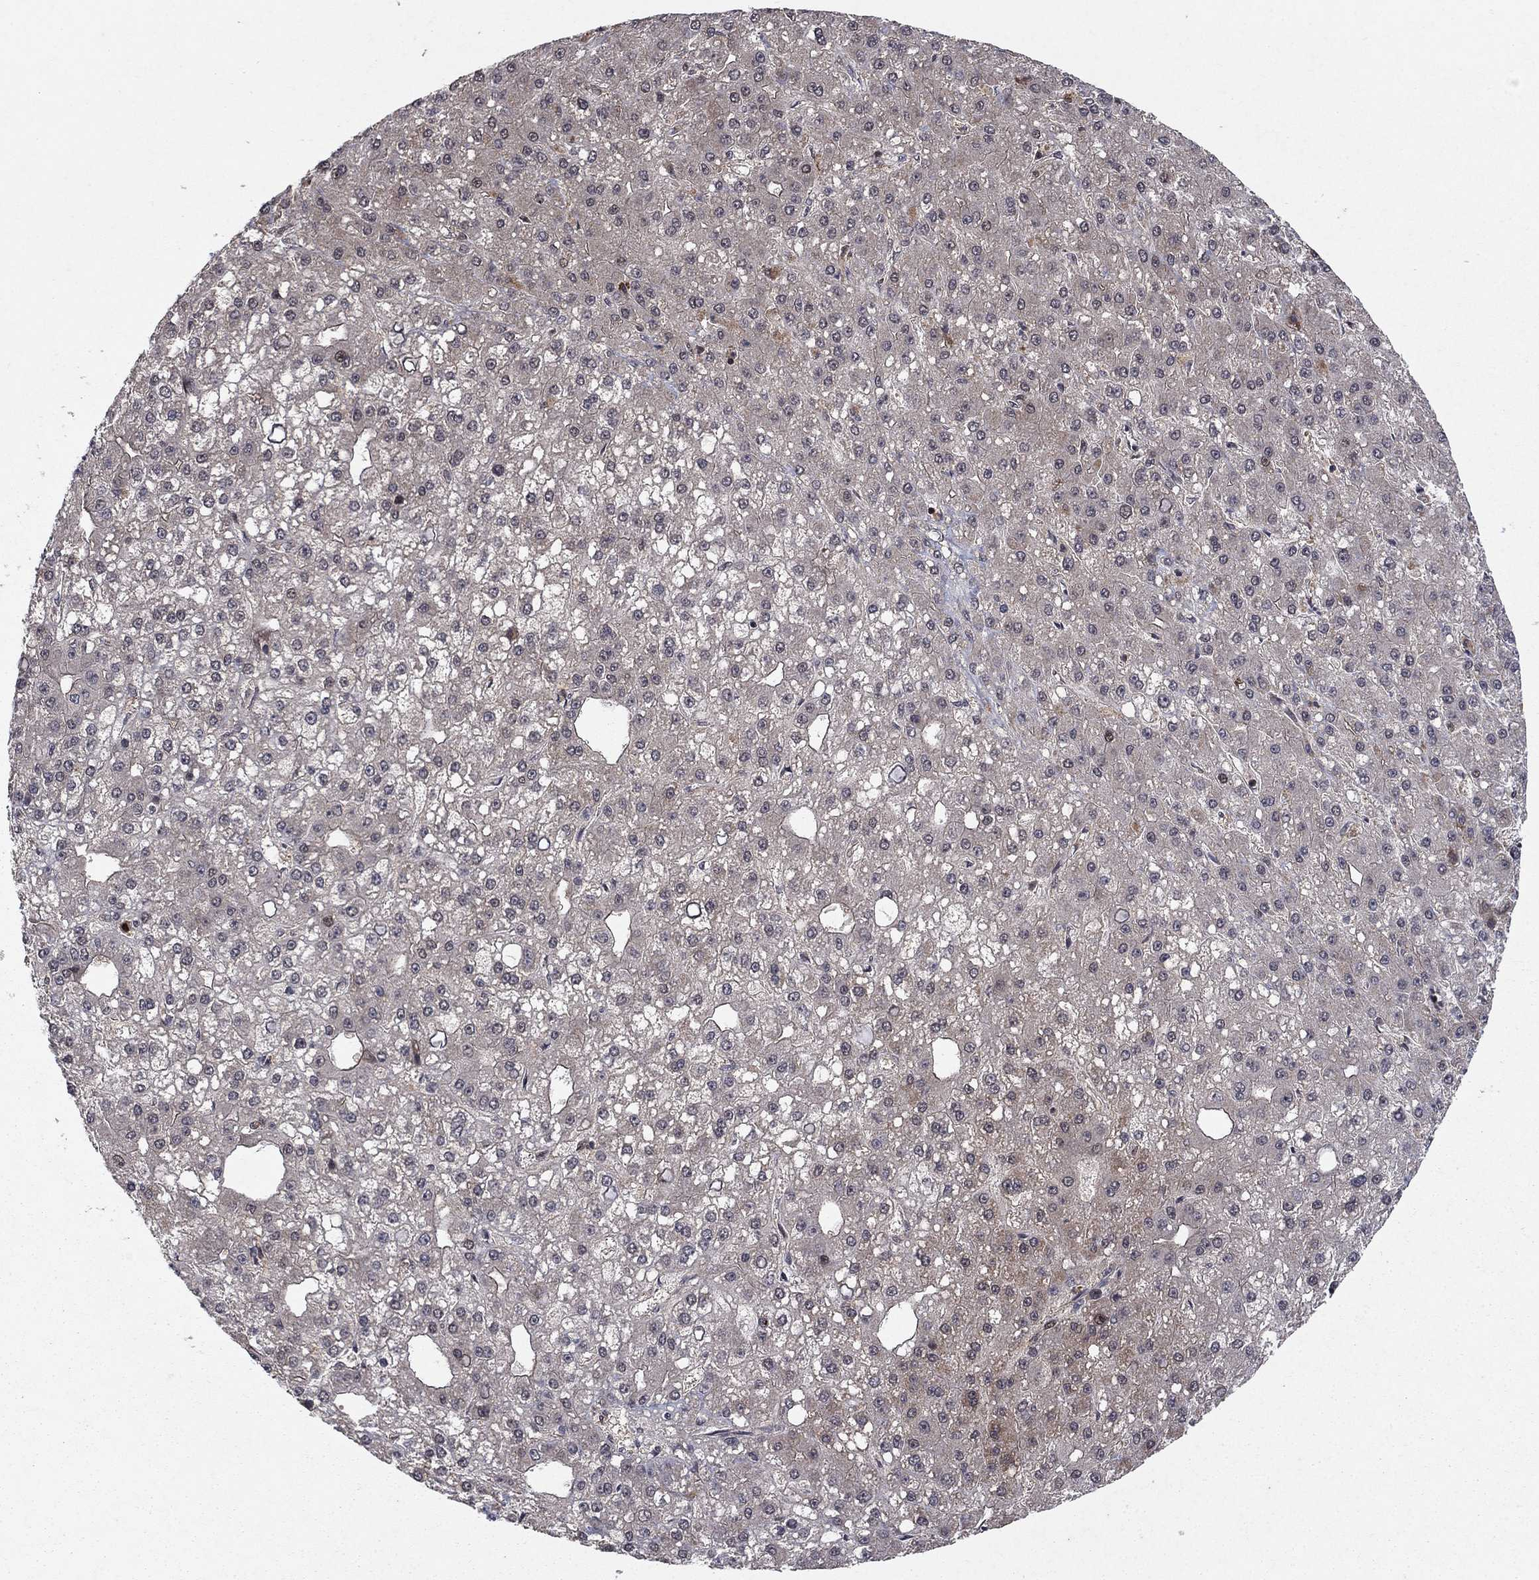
{"staining": {"intensity": "moderate", "quantity": "<25%", "location": "cytoplasmic/membranous,nuclear"}, "tissue": "liver cancer", "cell_type": "Tumor cells", "image_type": "cancer", "snomed": [{"axis": "morphology", "description": "Carcinoma, Hepatocellular, NOS"}, {"axis": "topography", "description": "Liver"}], "caption": "The image displays staining of liver cancer, revealing moderate cytoplasmic/membranous and nuclear protein staining (brown color) within tumor cells. The protein is shown in brown color, while the nuclei are stained blue.", "gene": "CCDC66", "patient": {"sex": "male", "age": 67}}